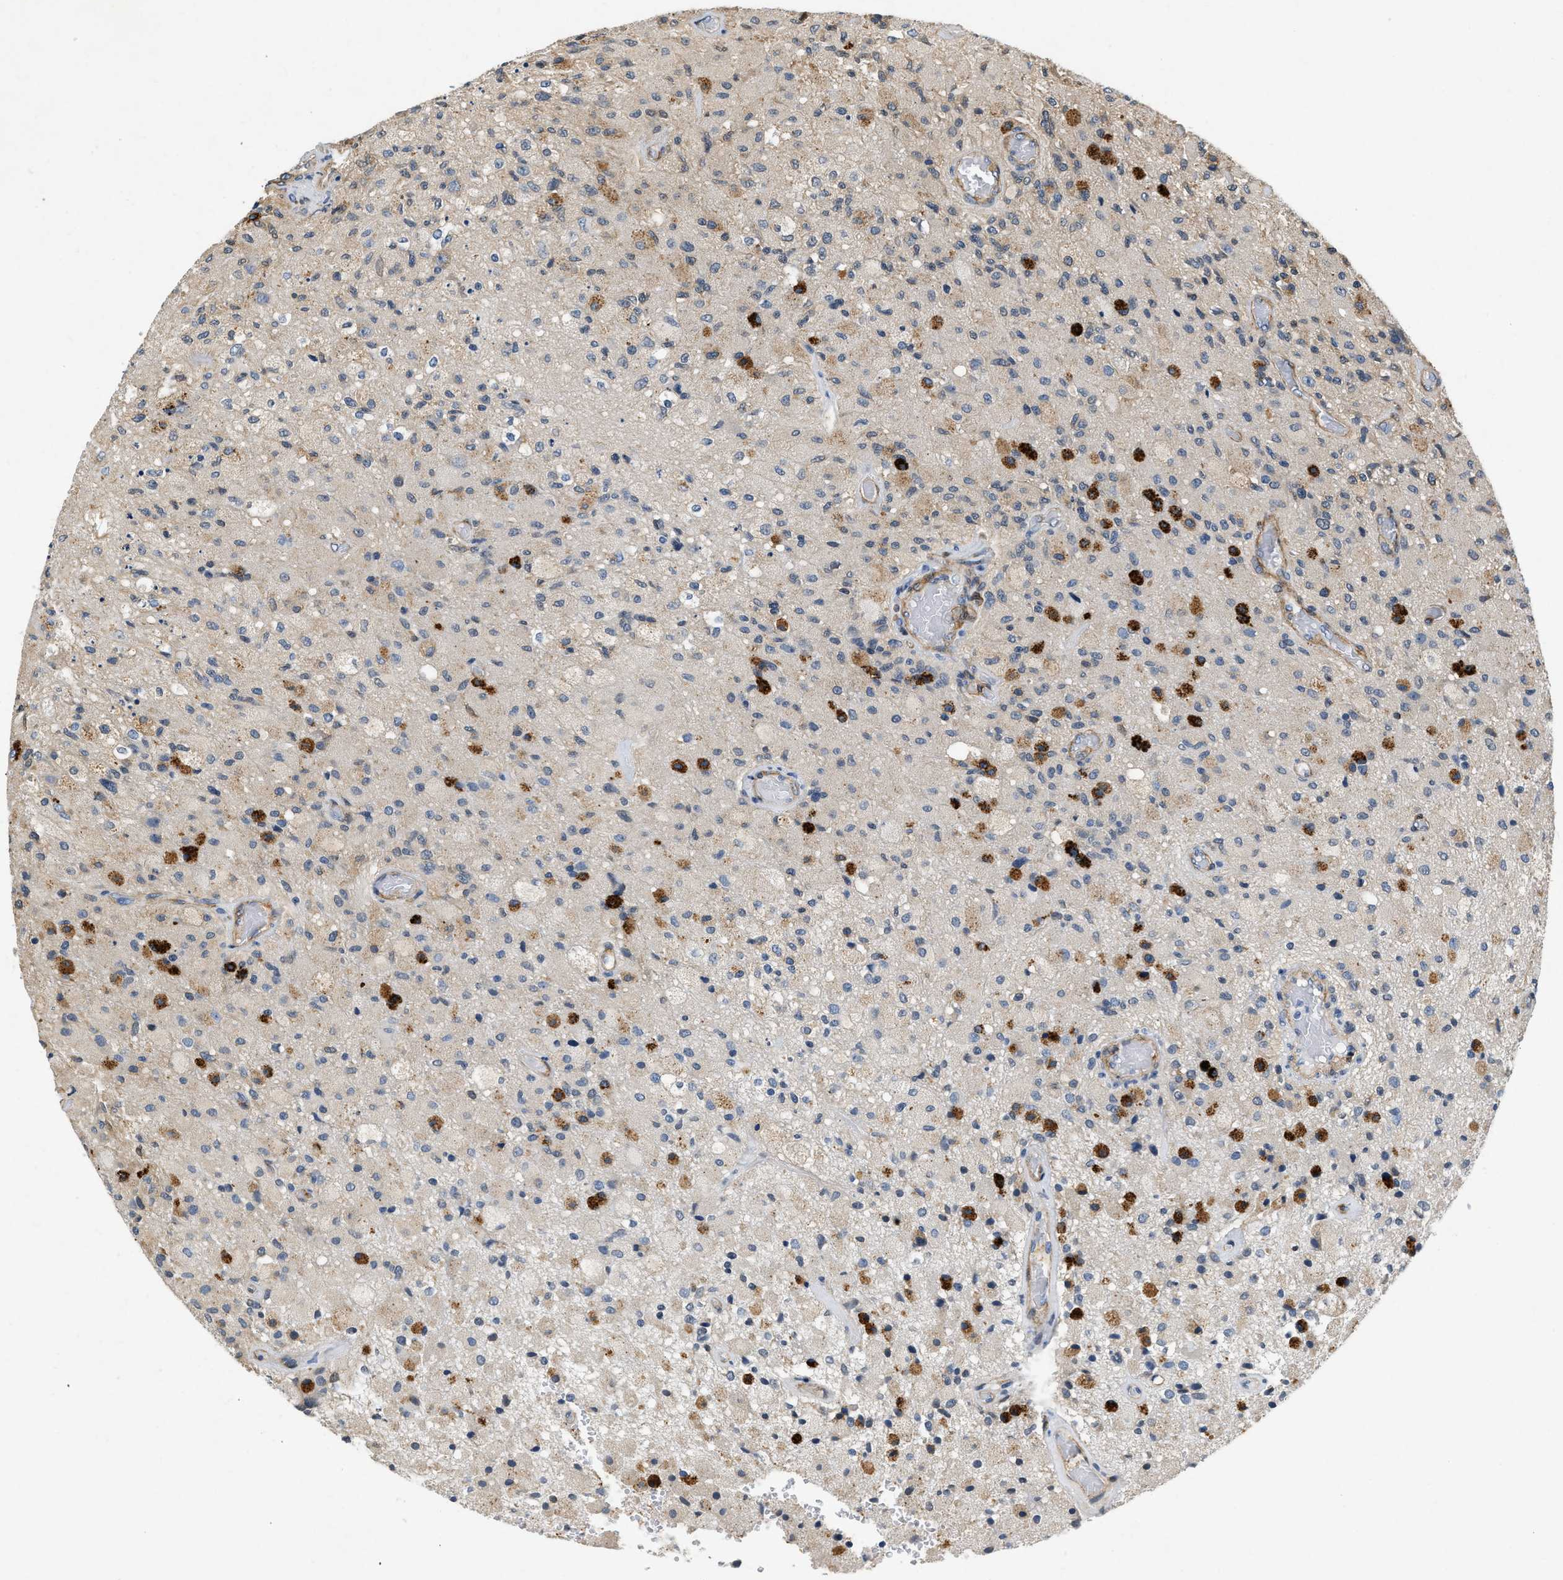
{"staining": {"intensity": "negative", "quantity": "none", "location": "none"}, "tissue": "glioma", "cell_type": "Tumor cells", "image_type": "cancer", "snomed": [{"axis": "morphology", "description": "Normal tissue, NOS"}, {"axis": "morphology", "description": "Glioma, malignant, High grade"}, {"axis": "topography", "description": "Cerebral cortex"}], "caption": "Malignant glioma (high-grade) stained for a protein using immunohistochemistry shows no expression tumor cells.", "gene": "PDGFRA", "patient": {"sex": "male", "age": 77}}